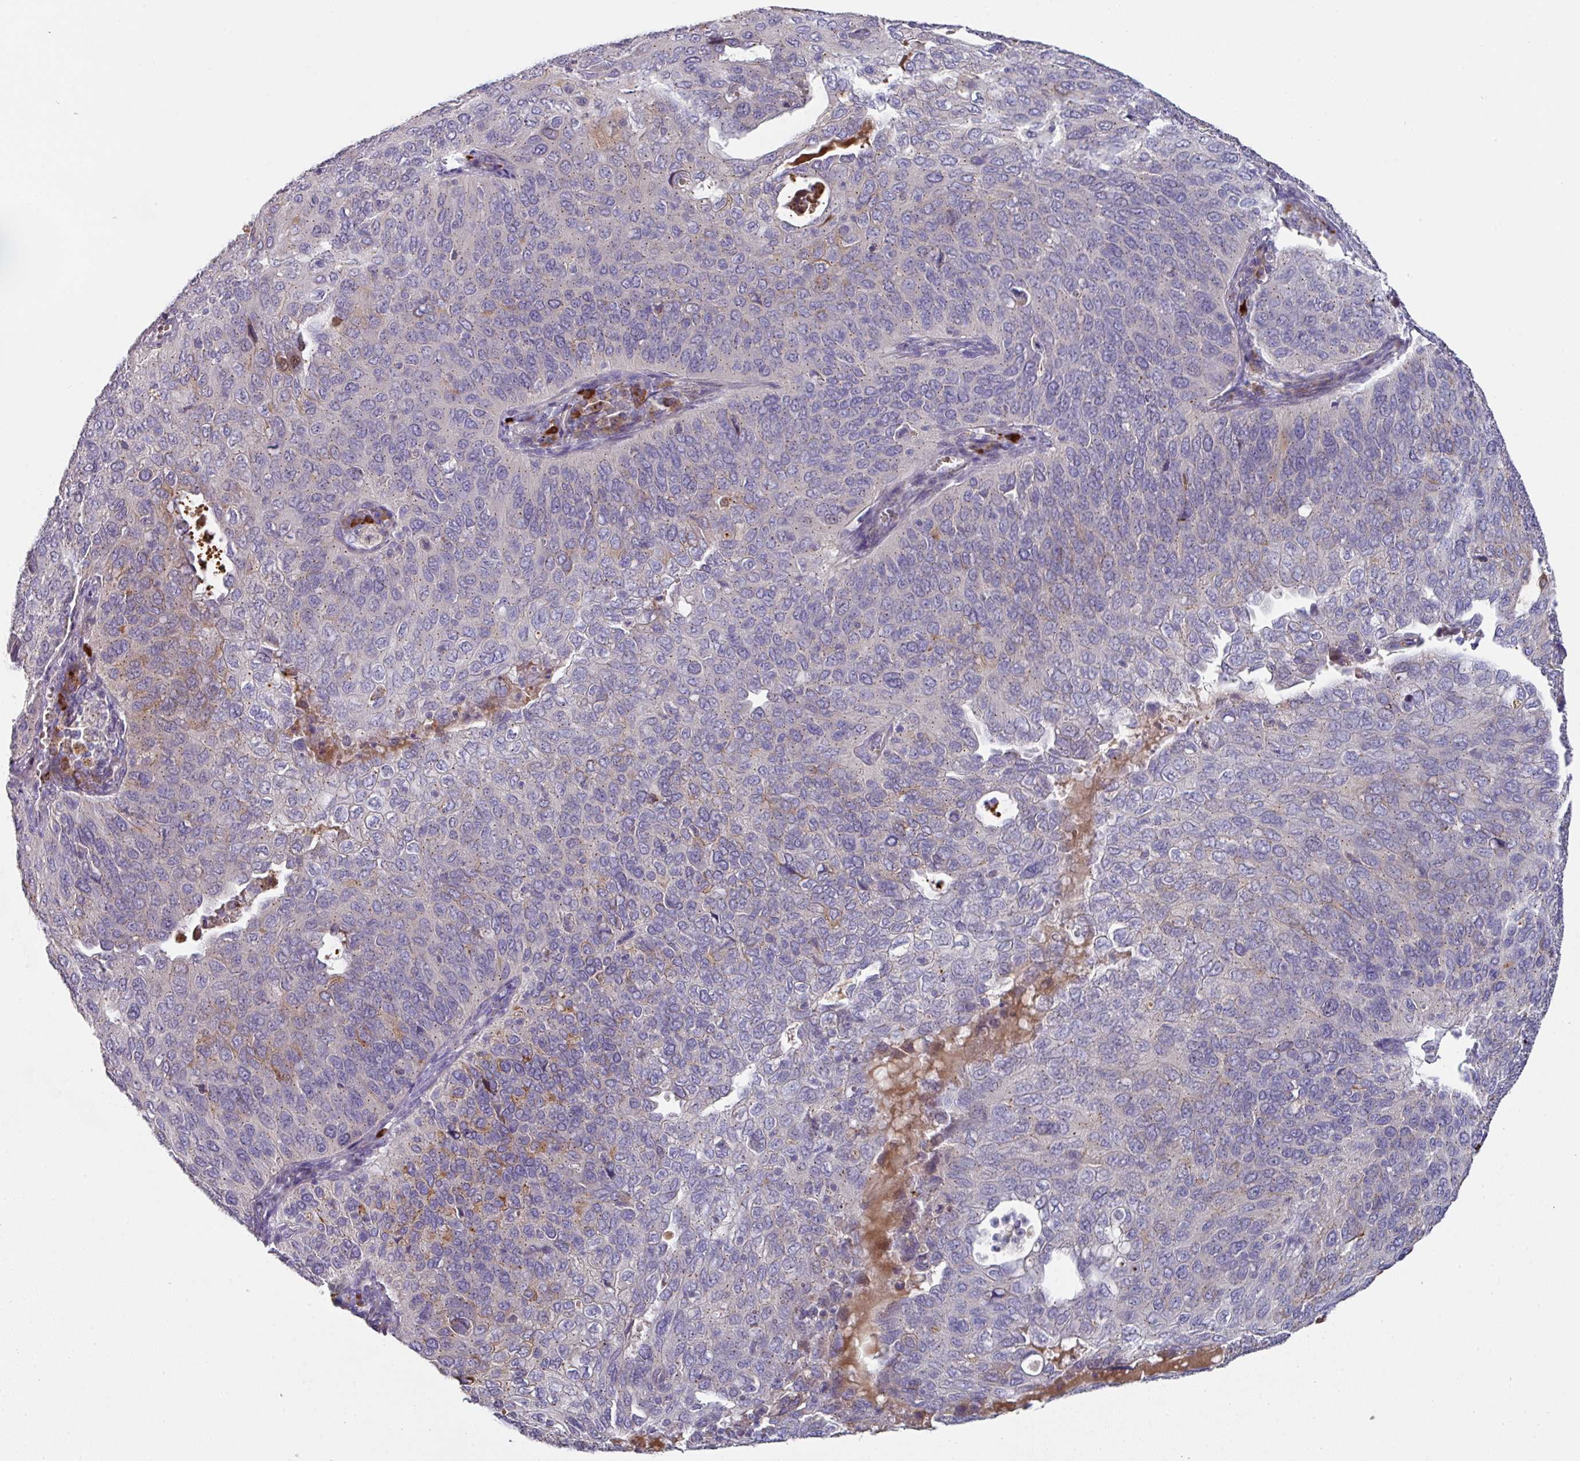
{"staining": {"intensity": "weak", "quantity": "<25%", "location": "cytoplasmic/membranous"}, "tissue": "cervical cancer", "cell_type": "Tumor cells", "image_type": "cancer", "snomed": [{"axis": "morphology", "description": "Squamous cell carcinoma, NOS"}, {"axis": "topography", "description": "Cervix"}], "caption": "The IHC micrograph has no significant positivity in tumor cells of cervical squamous cell carcinoma tissue.", "gene": "IL4R", "patient": {"sex": "female", "age": 36}}